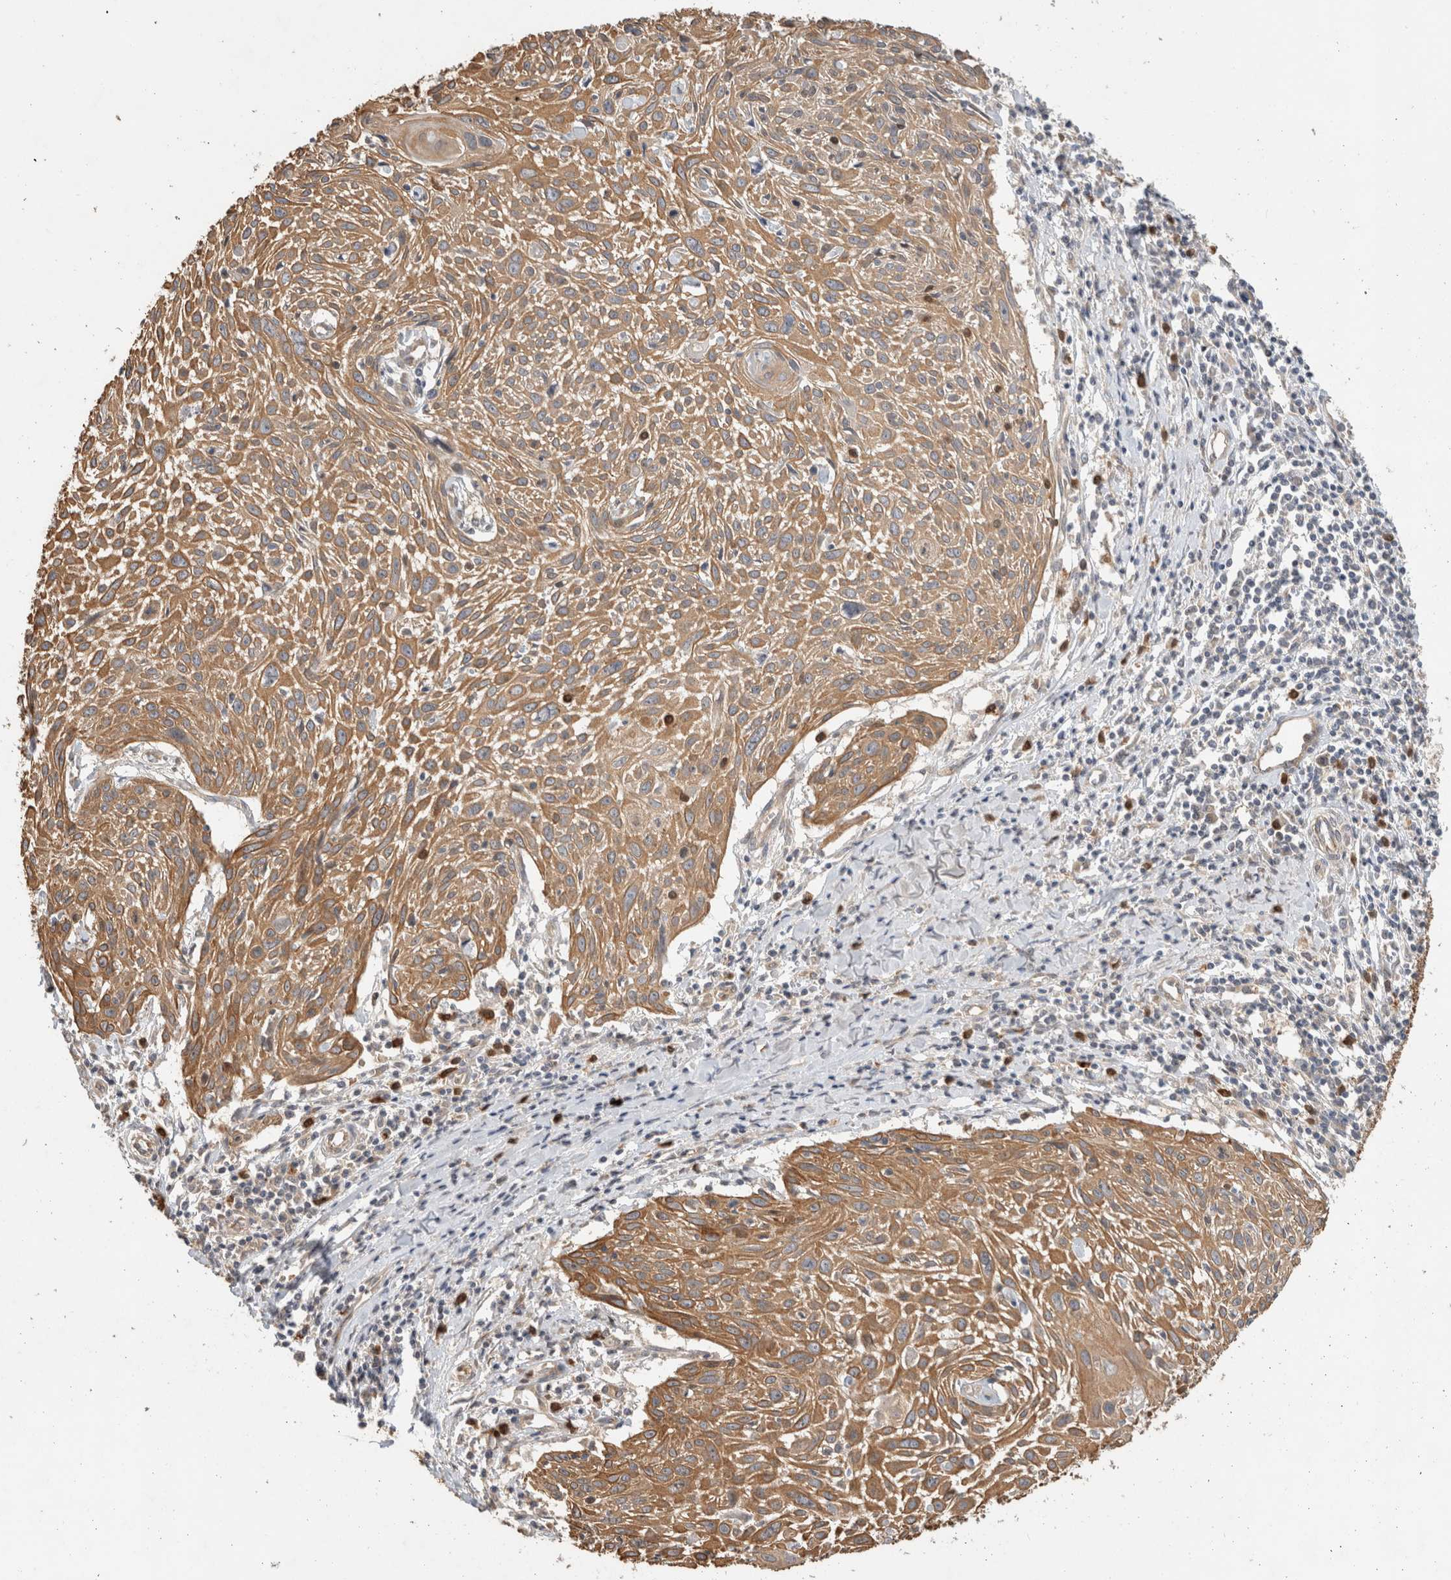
{"staining": {"intensity": "moderate", "quantity": ">75%", "location": "cytoplasmic/membranous"}, "tissue": "cervical cancer", "cell_type": "Tumor cells", "image_type": "cancer", "snomed": [{"axis": "morphology", "description": "Squamous cell carcinoma, NOS"}, {"axis": "topography", "description": "Cervix"}], "caption": "An IHC micrograph of tumor tissue is shown. Protein staining in brown highlights moderate cytoplasmic/membranous positivity in cervical cancer within tumor cells.", "gene": "PUM1", "patient": {"sex": "female", "age": 51}}